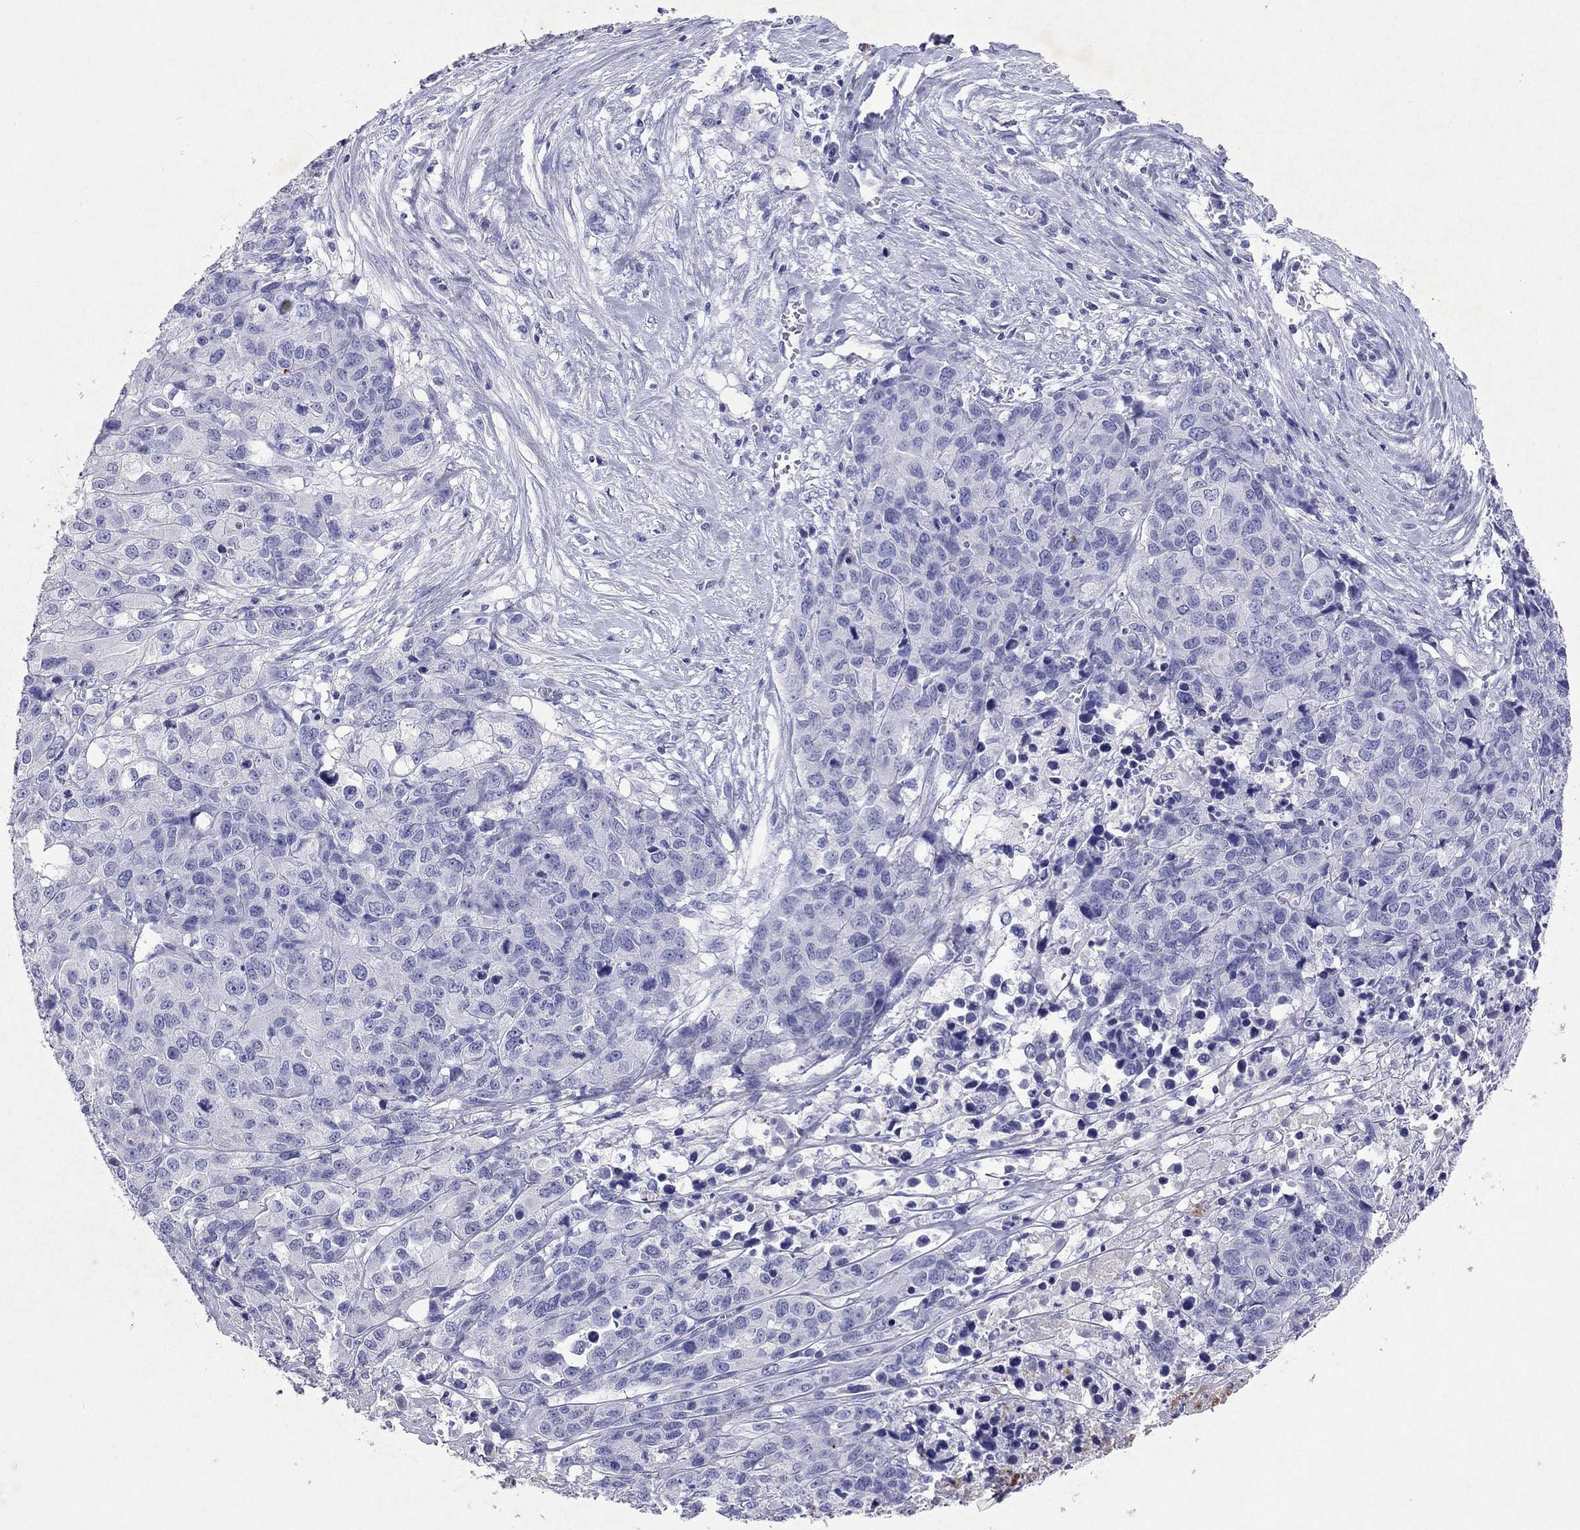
{"staining": {"intensity": "negative", "quantity": "none", "location": "none"}, "tissue": "ovarian cancer", "cell_type": "Tumor cells", "image_type": "cancer", "snomed": [{"axis": "morphology", "description": "Cystadenocarcinoma, serous, NOS"}, {"axis": "topography", "description": "Ovary"}], "caption": "Immunohistochemistry photomicrograph of neoplastic tissue: human ovarian serous cystadenocarcinoma stained with DAB (3,3'-diaminobenzidine) exhibits no significant protein expression in tumor cells.", "gene": "ARMC12", "patient": {"sex": "female", "age": 87}}